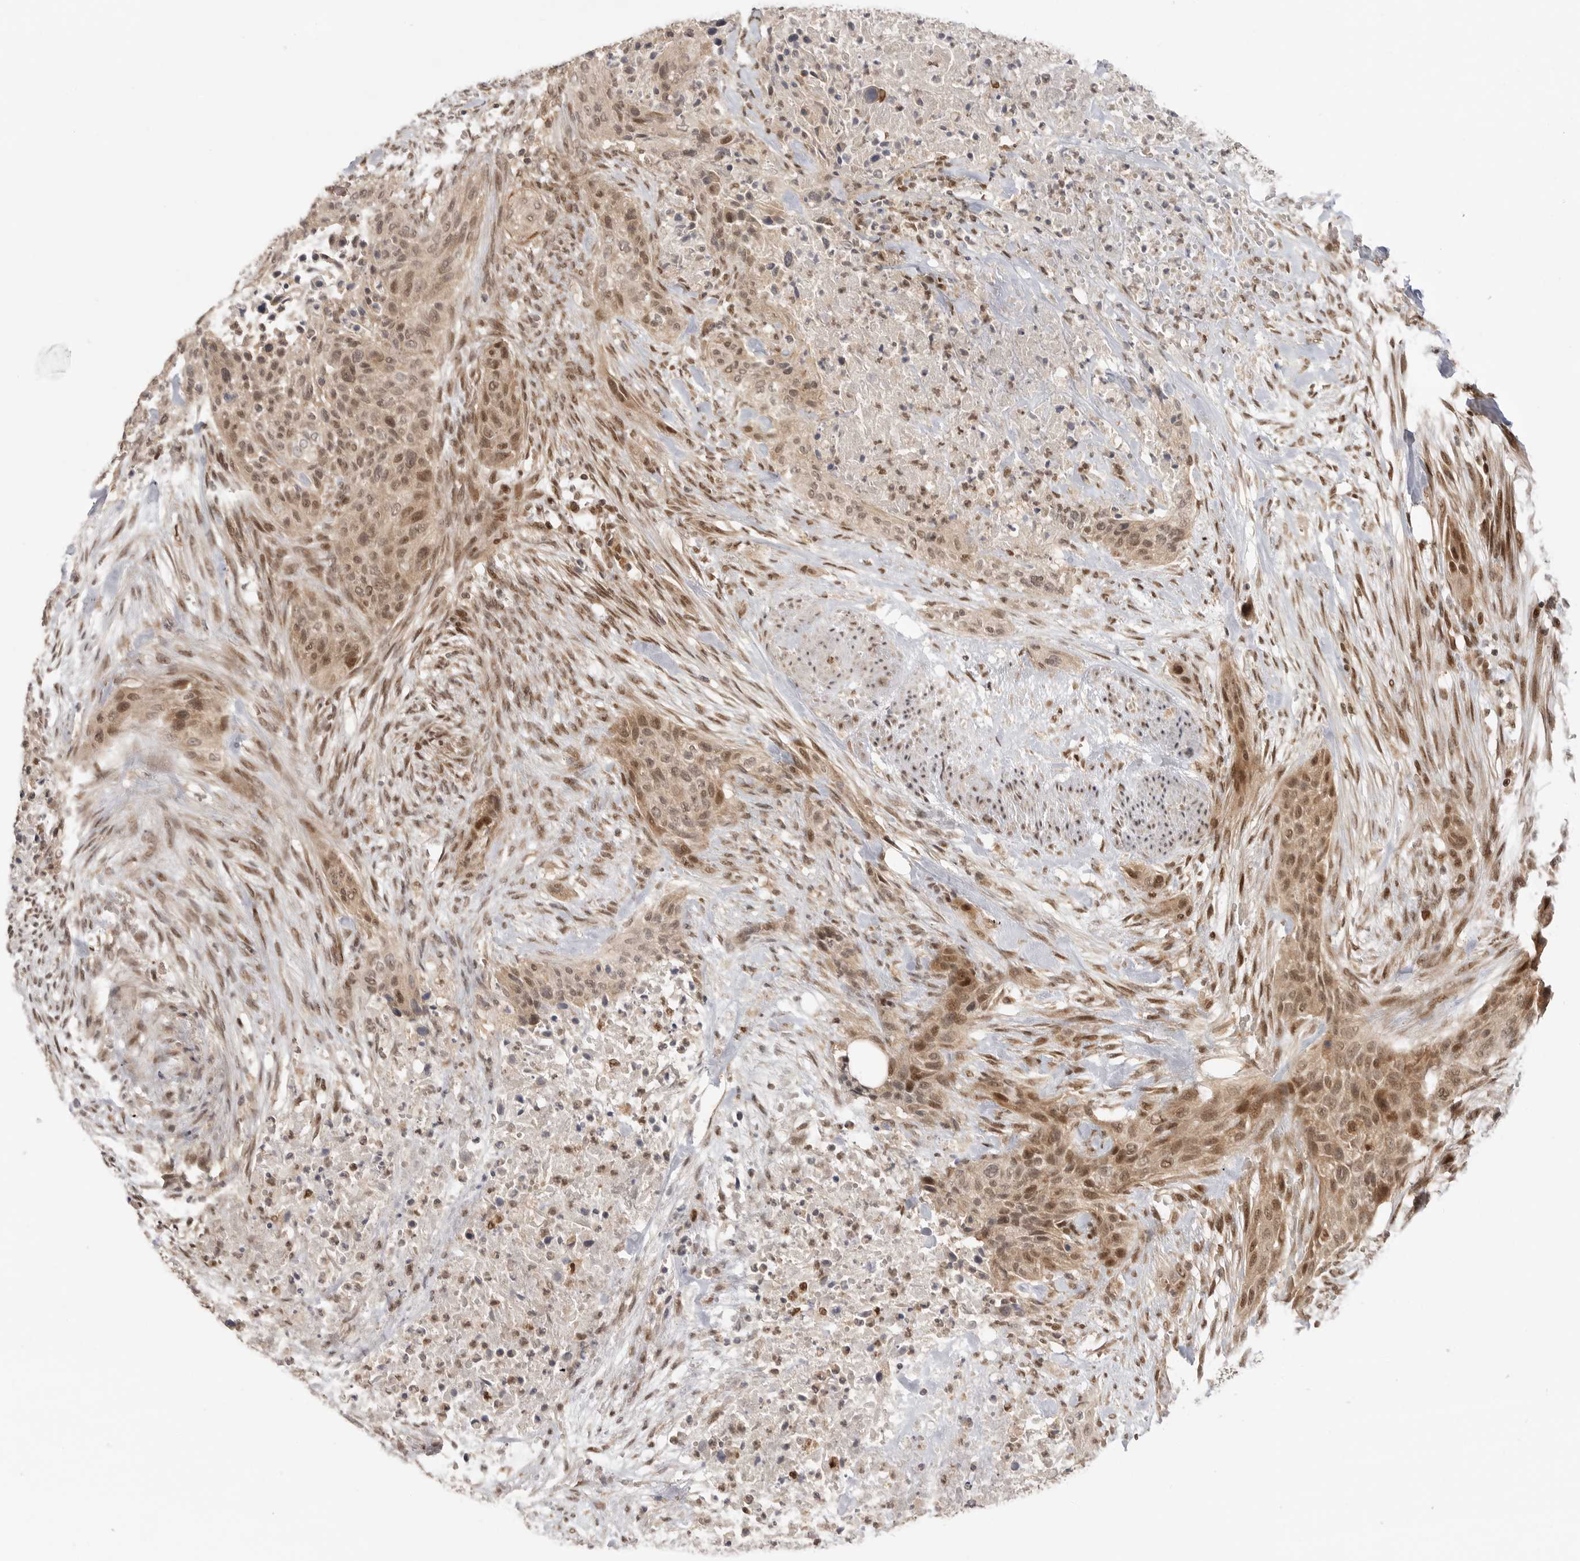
{"staining": {"intensity": "moderate", "quantity": ">75%", "location": "cytoplasmic/membranous,nuclear"}, "tissue": "urothelial cancer", "cell_type": "Tumor cells", "image_type": "cancer", "snomed": [{"axis": "morphology", "description": "Urothelial carcinoma, High grade"}, {"axis": "topography", "description": "Urinary bladder"}], "caption": "Immunohistochemistry (DAB (3,3'-diaminobenzidine)) staining of human urothelial carcinoma (high-grade) displays moderate cytoplasmic/membranous and nuclear protein expression in about >75% of tumor cells.", "gene": "ALKAL1", "patient": {"sex": "male", "age": 35}}